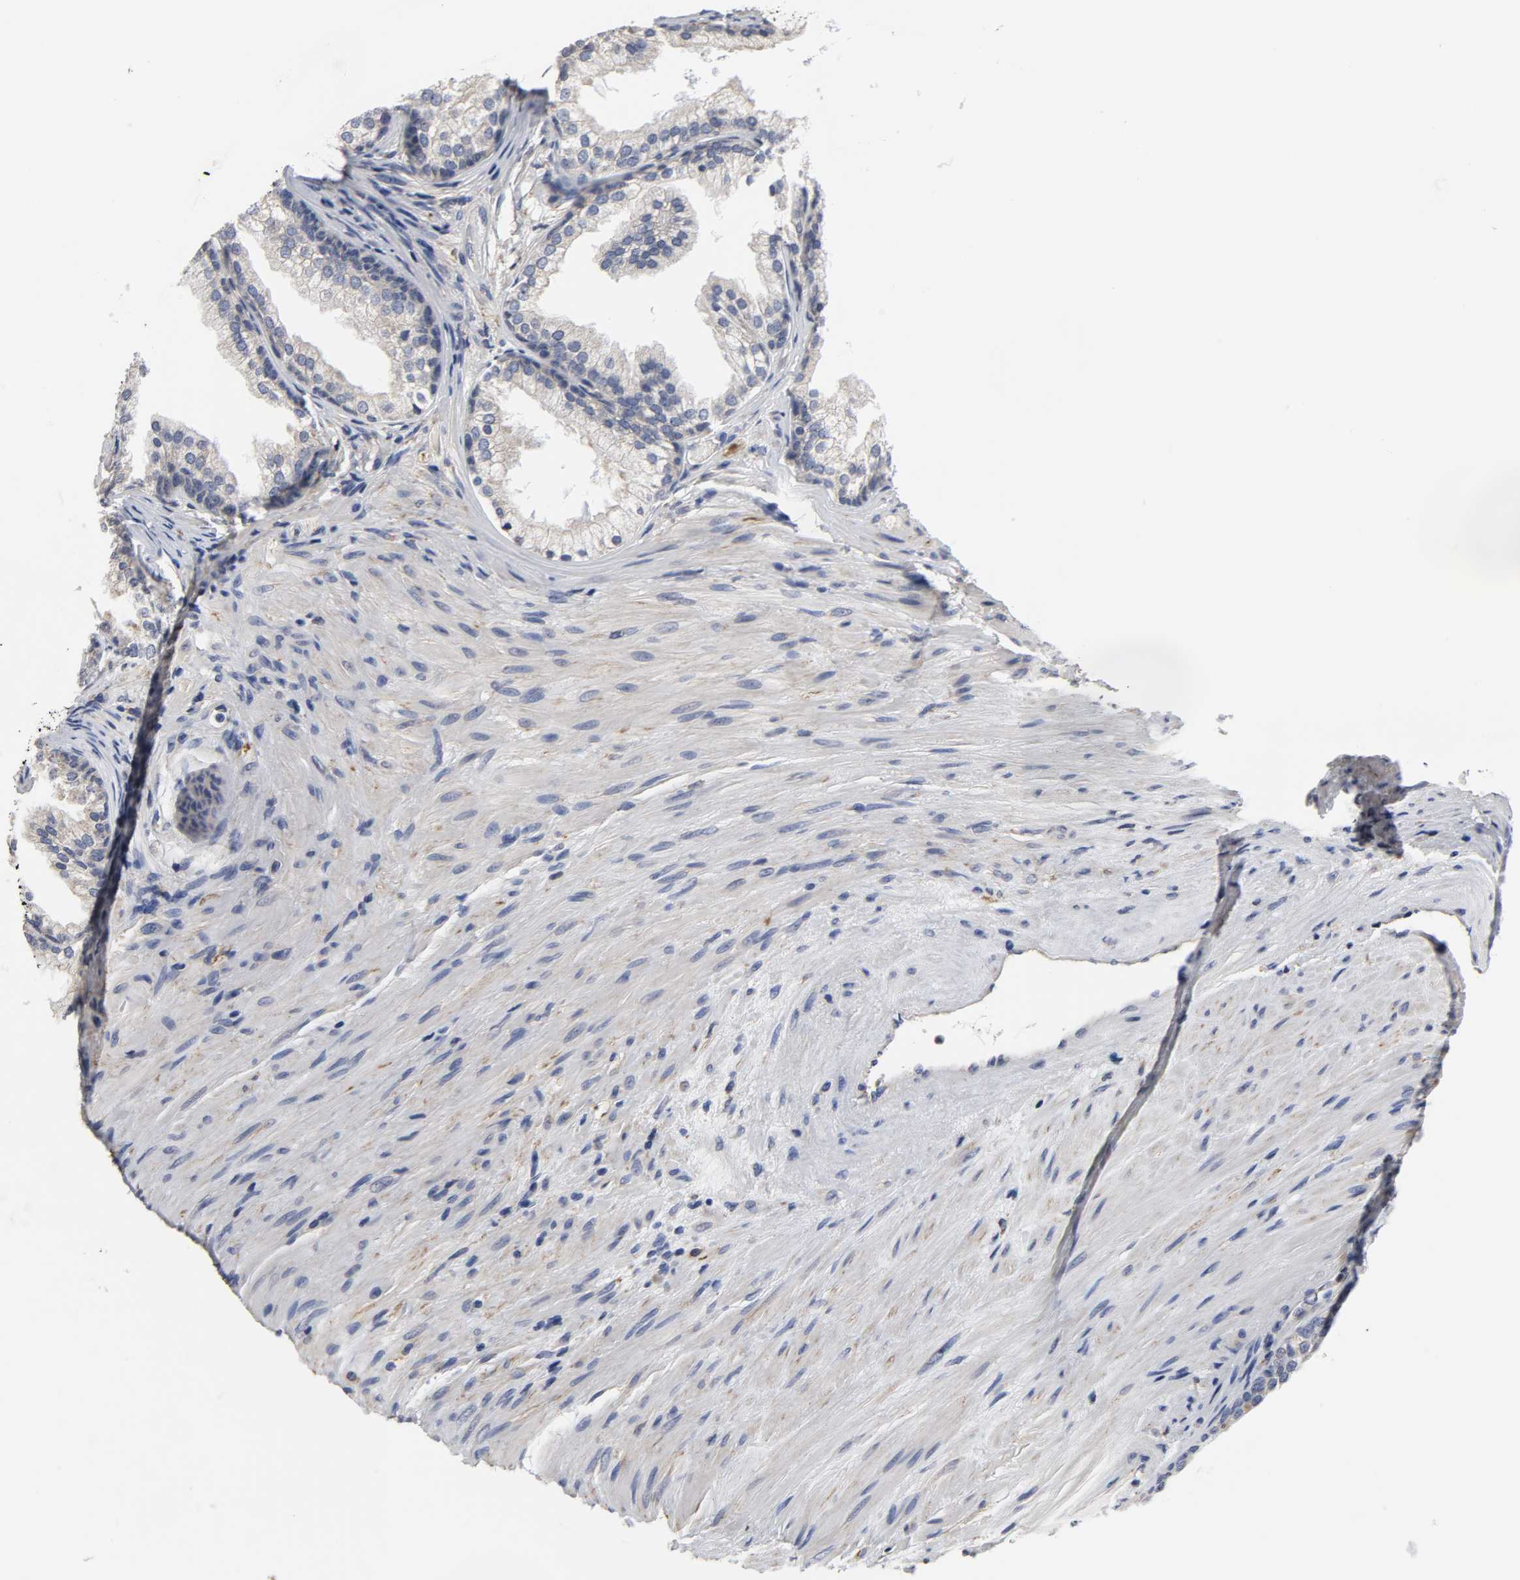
{"staining": {"intensity": "weak", "quantity": "25%-75%", "location": "cytoplasmic/membranous"}, "tissue": "prostate", "cell_type": "Glandular cells", "image_type": "normal", "snomed": [{"axis": "morphology", "description": "Normal tissue, NOS"}, {"axis": "topography", "description": "Prostate"}], "caption": "This histopathology image displays immunohistochemistry staining of benign prostate, with low weak cytoplasmic/membranous staining in approximately 25%-75% of glandular cells.", "gene": "HCK", "patient": {"sex": "male", "age": 76}}